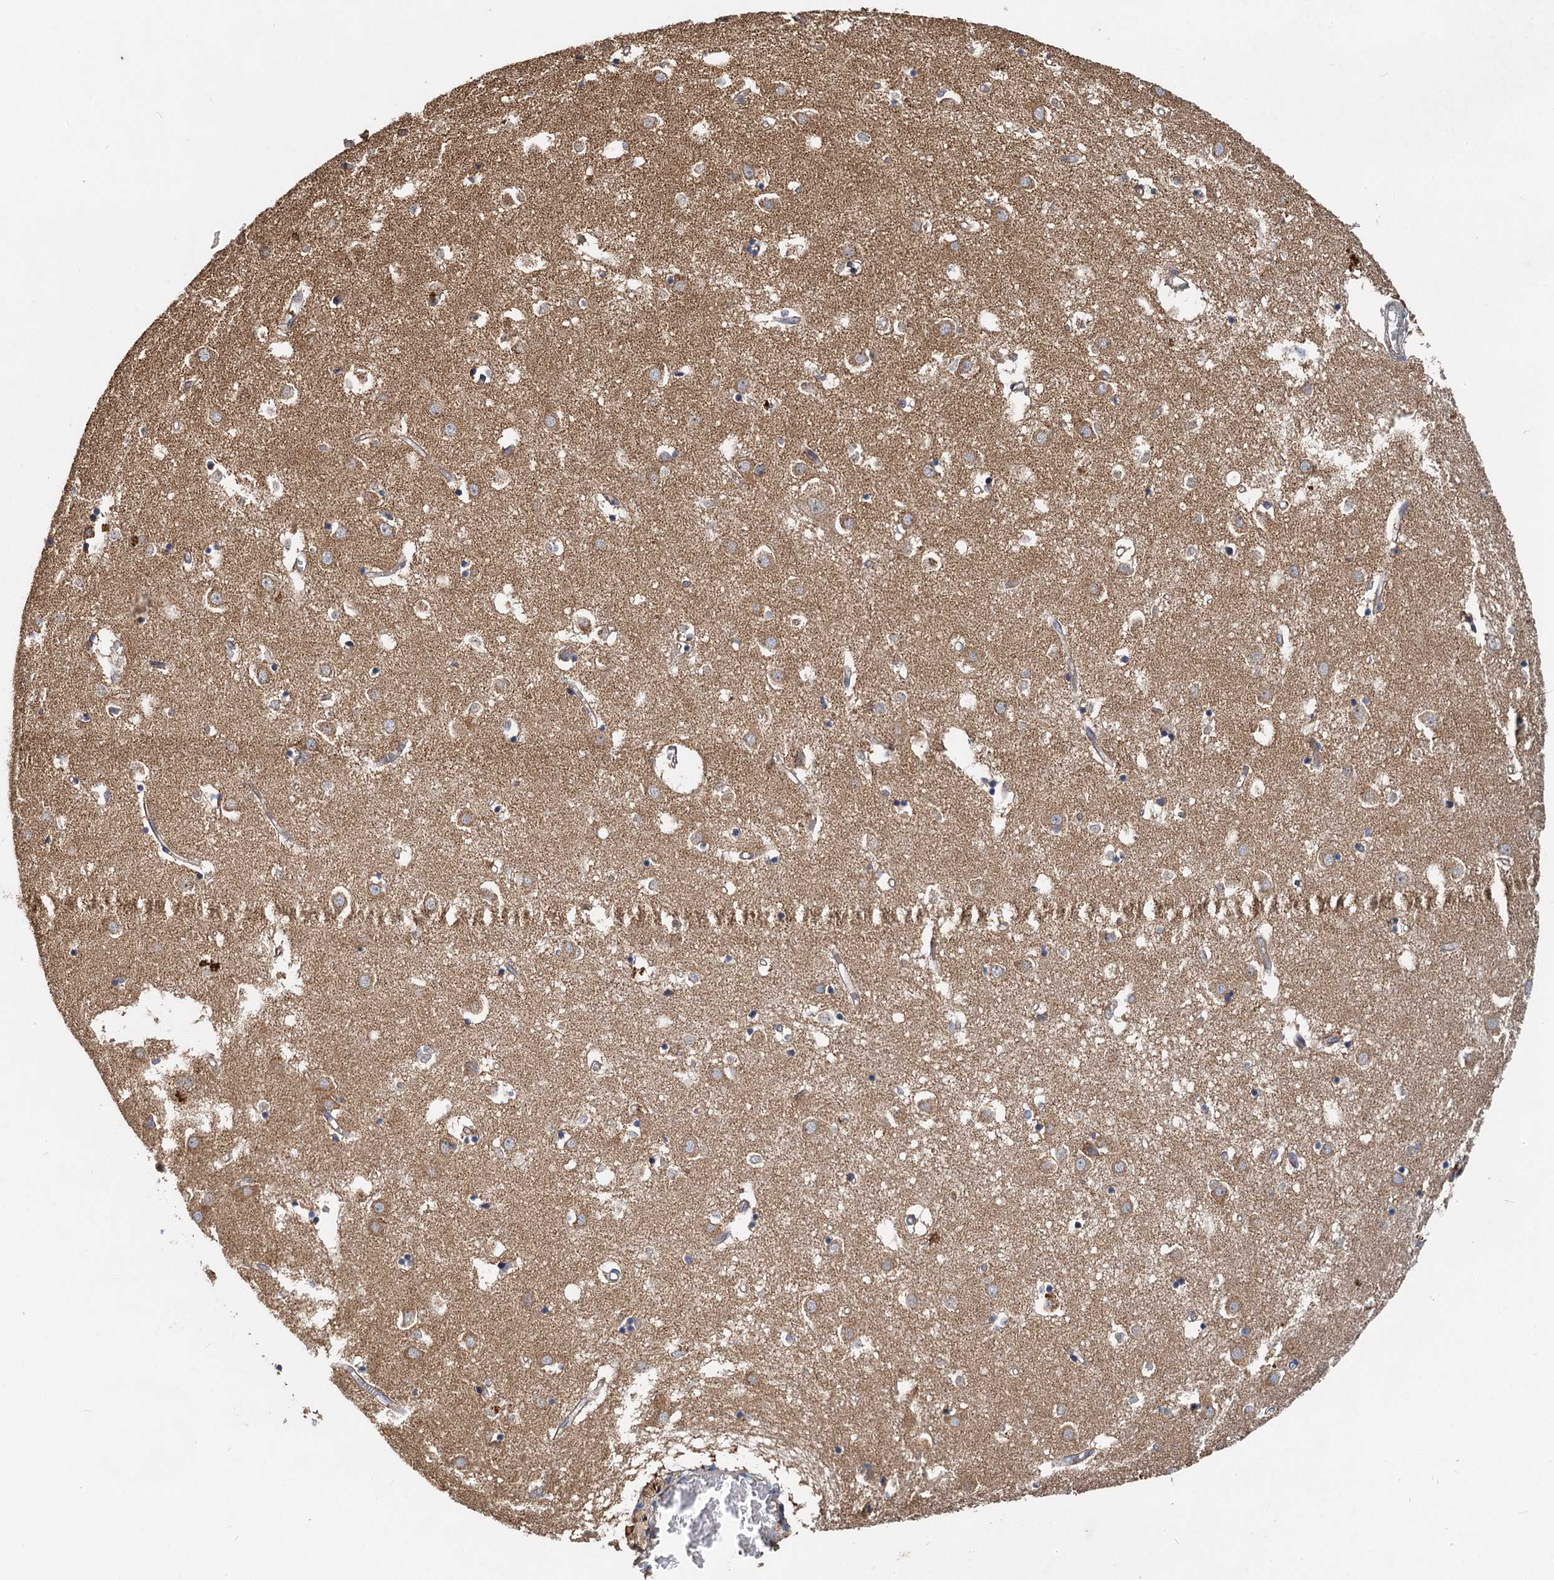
{"staining": {"intensity": "moderate", "quantity": "<25%", "location": "cytoplasmic/membranous"}, "tissue": "caudate", "cell_type": "Glial cells", "image_type": "normal", "snomed": [{"axis": "morphology", "description": "Normal tissue, NOS"}, {"axis": "topography", "description": "Lateral ventricle wall"}], "caption": "A low amount of moderate cytoplasmic/membranous positivity is appreciated in about <25% of glial cells in normal caudate.", "gene": "SDS", "patient": {"sex": "male", "age": 70}}